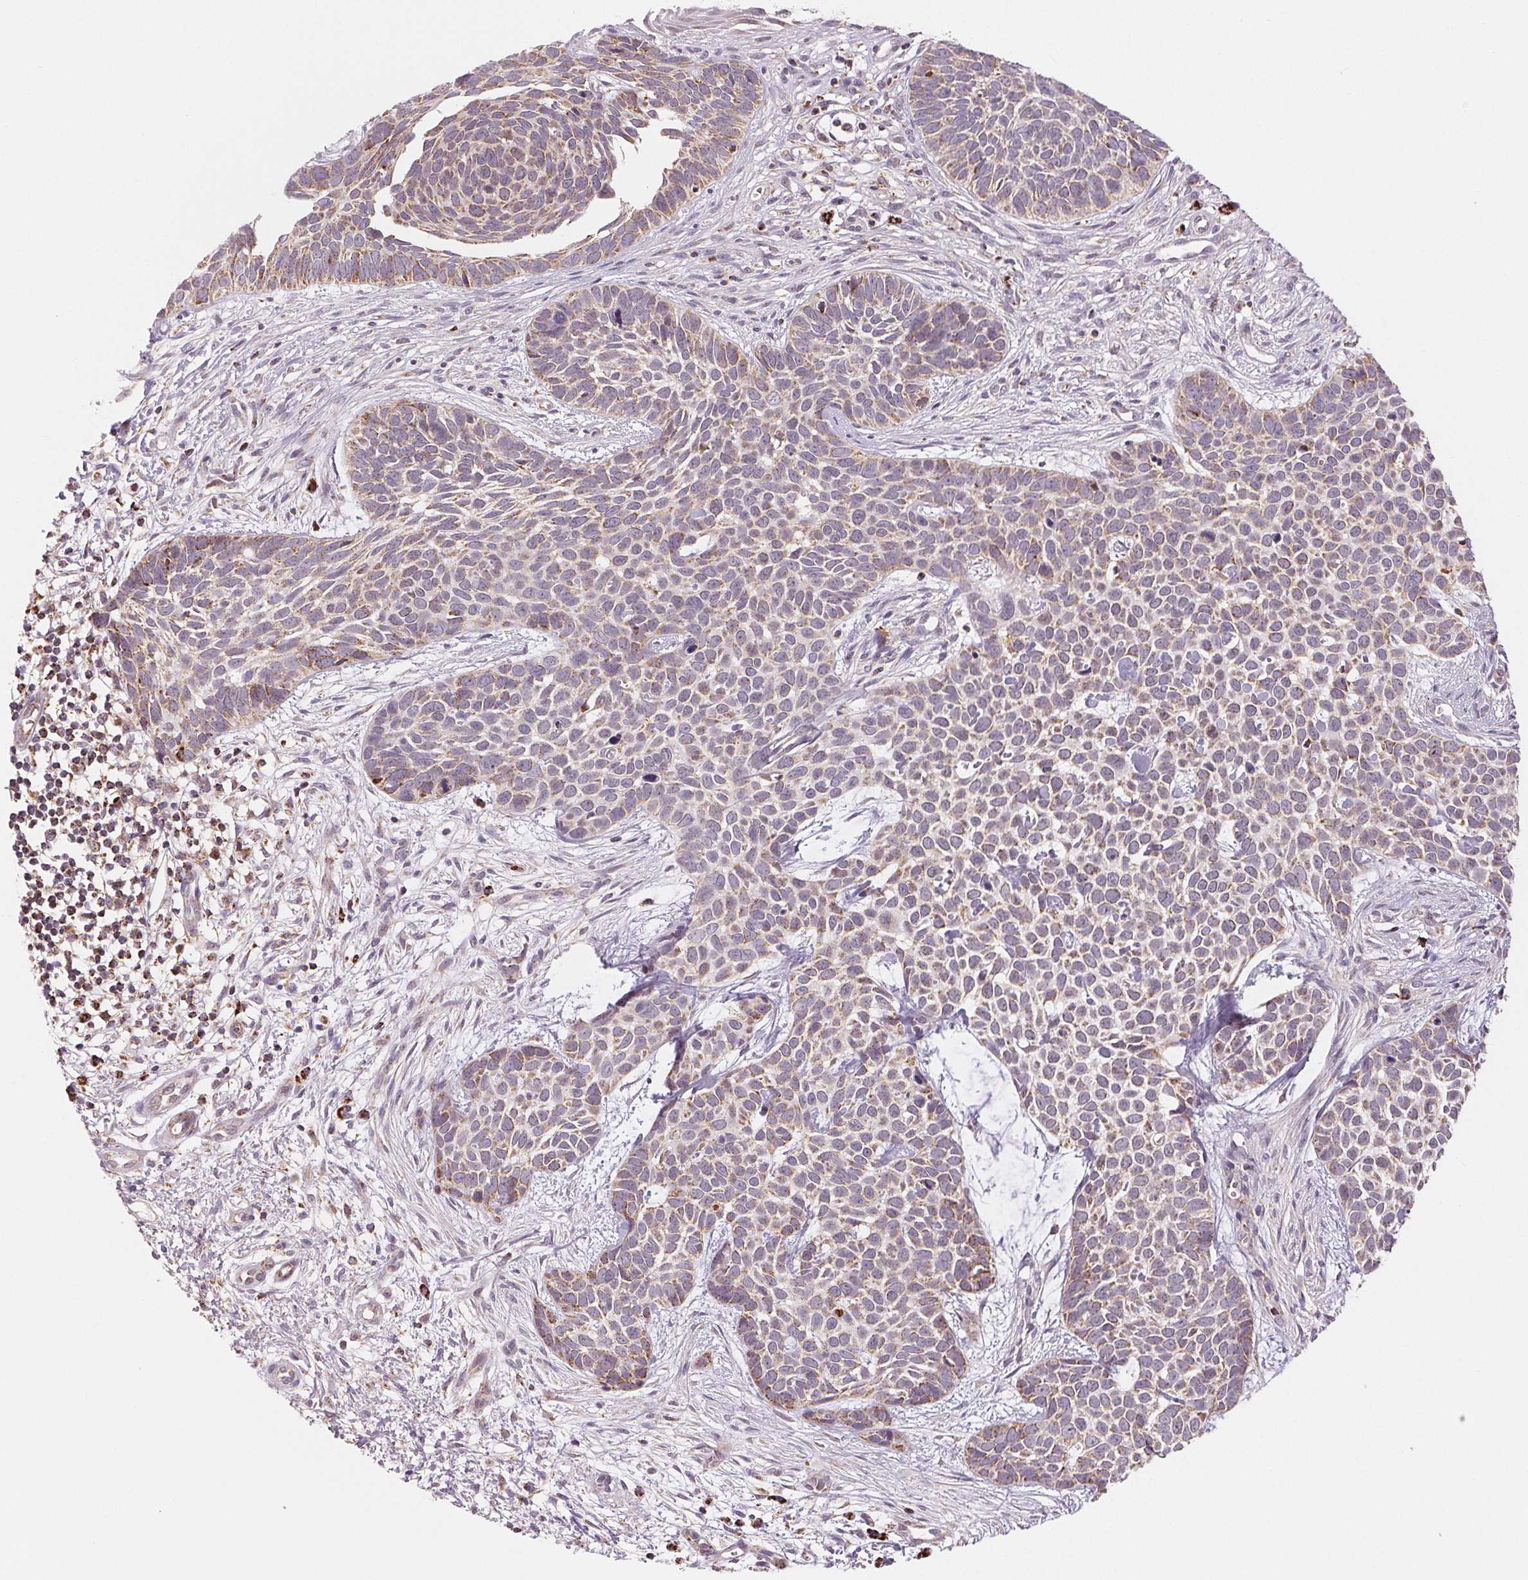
{"staining": {"intensity": "weak", "quantity": "<25%", "location": "cytoplasmic/membranous"}, "tissue": "skin cancer", "cell_type": "Tumor cells", "image_type": "cancer", "snomed": [{"axis": "morphology", "description": "Basal cell carcinoma"}, {"axis": "topography", "description": "Skin"}], "caption": "This is an immunohistochemistry (IHC) photomicrograph of human basal cell carcinoma (skin). There is no staining in tumor cells.", "gene": "HINT2", "patient": {"sex": "male", "age": 69}}